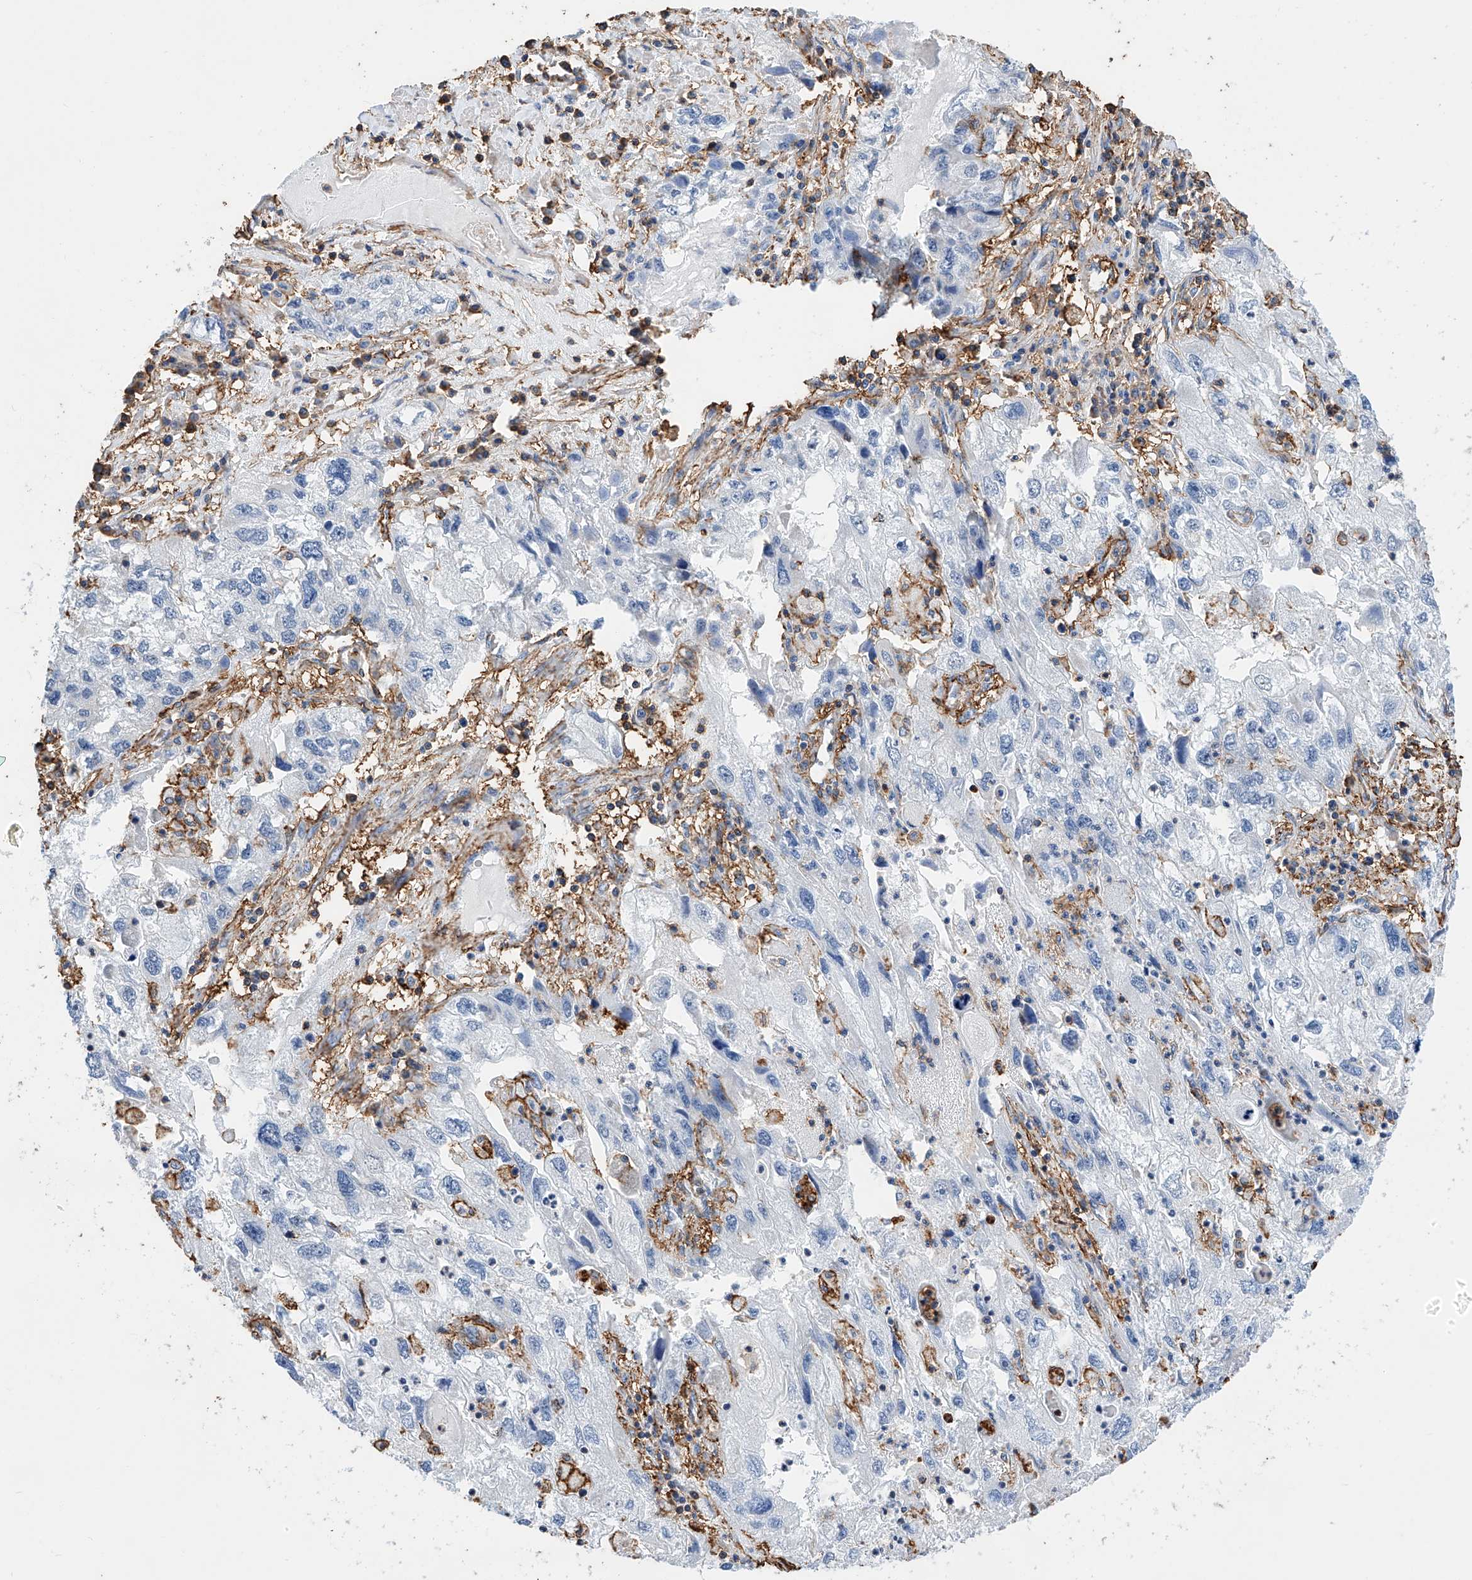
{"staining": {"intensity": "negative", "quantity": "none", "location": "none"}, "tissue": "endometrial cancer", "cell_type": "Tumor cells", "image_type": "cancer", "snomed": [{"axis": "morphology", "description": "Adenocarcinoma, NOS"}, {"axis": "topography", "description": "Endometrium"}], "caption": "The histopathology image displays no staining of tumor cells in endometrial cancer (adenocarcinoma).", "gene": "WFS1", "patient": {"sex": "female", "age": 49}}